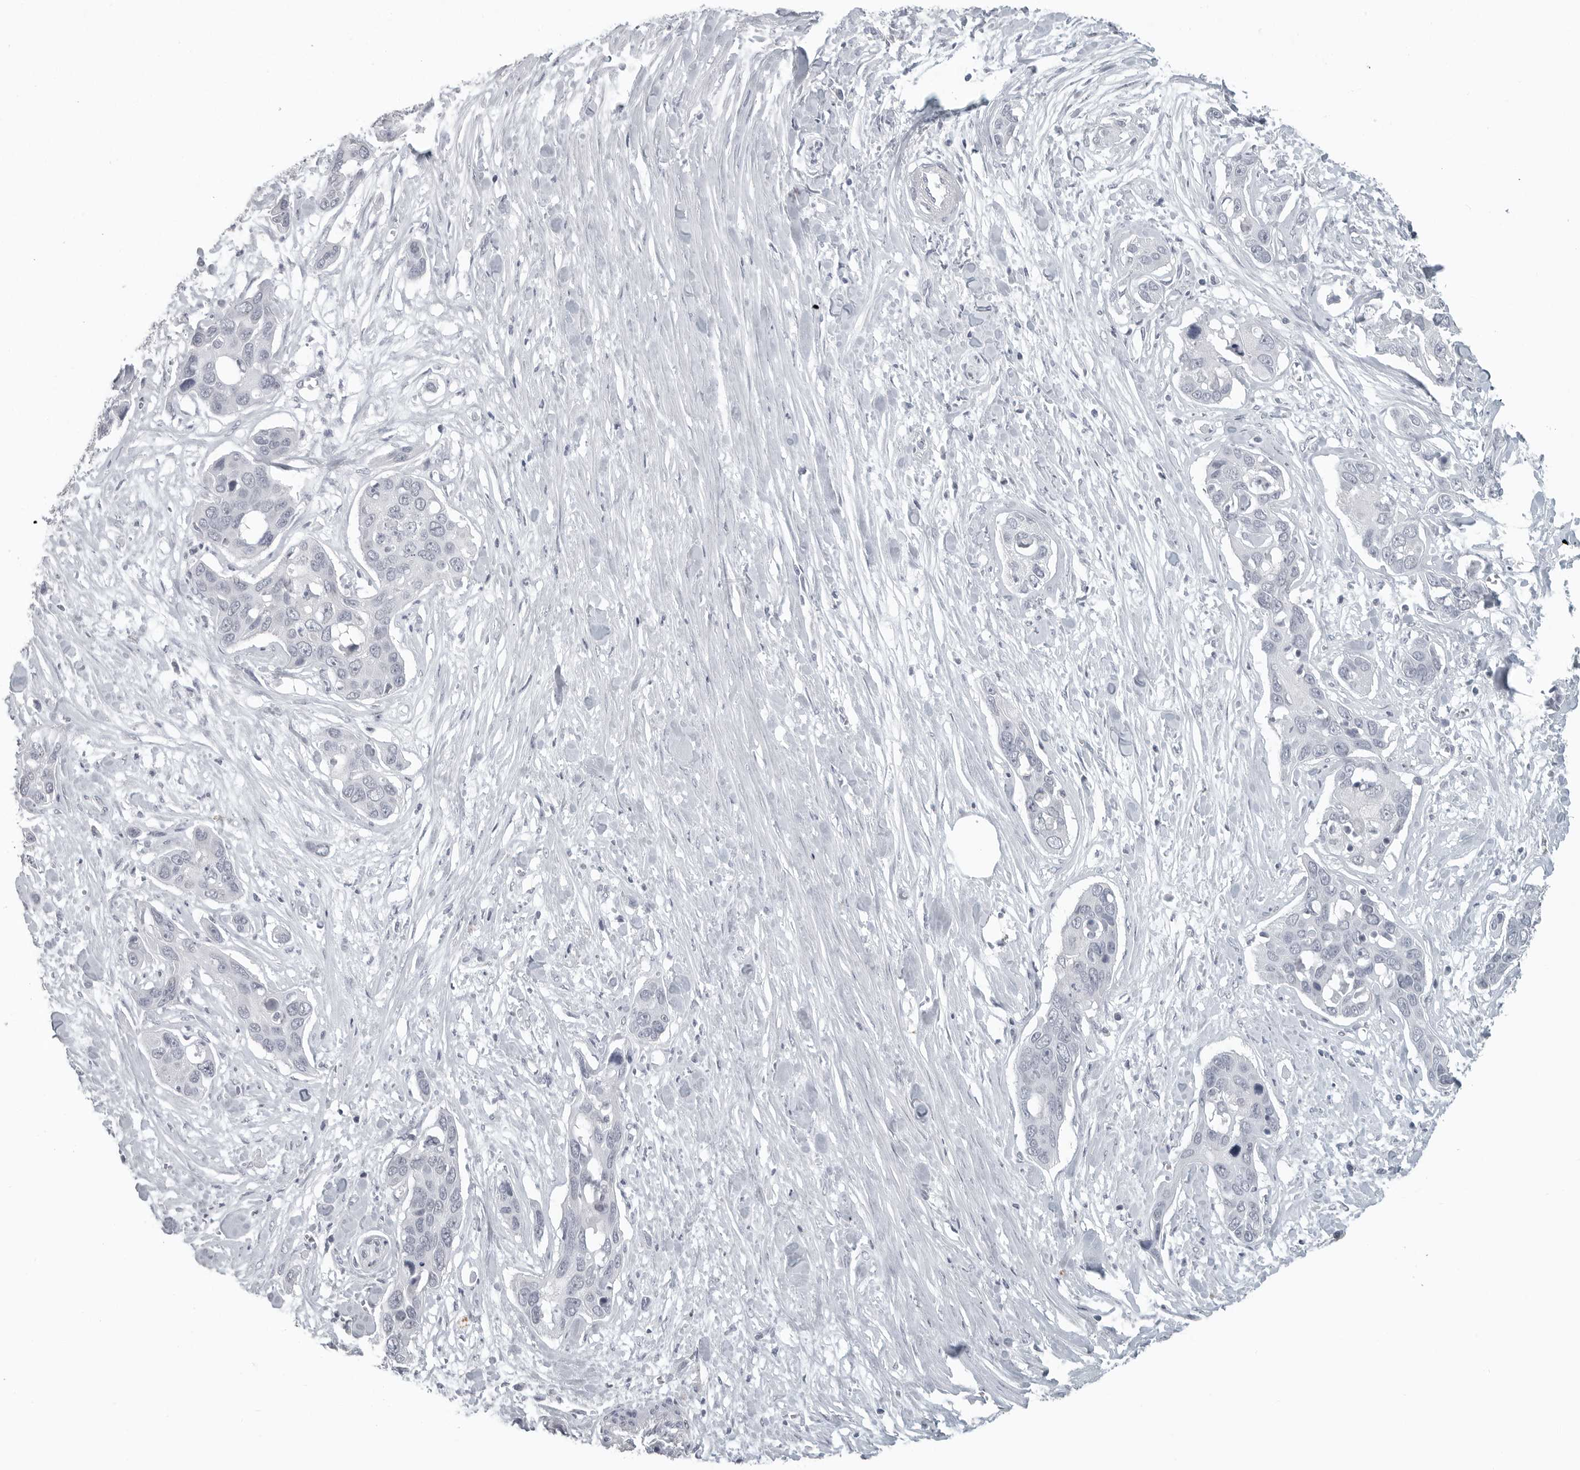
{"staining": {"intensity": "negative", "quantity": "none", "location": "none"}, "tissue": "pancreatic cancer", "cell_type": "Tumor cells", "image_type": "cancer", "snomed": [{"axis": "morphology", "description": "Adenocarcinoma, NOS"}, {"axis": "topography", "description": "Pancreas"}], "caption": "Adenocarcinoma (pancreatic) was stained to show a protein in brown. There is no significant expression in tumor cells. (DAB (3,3'-diaminobenzidine) IHC visualized using brightfield microscopy, high magnification).", "gene": "BPIFA1", "patient": {"sex": "female", "age": 60}}